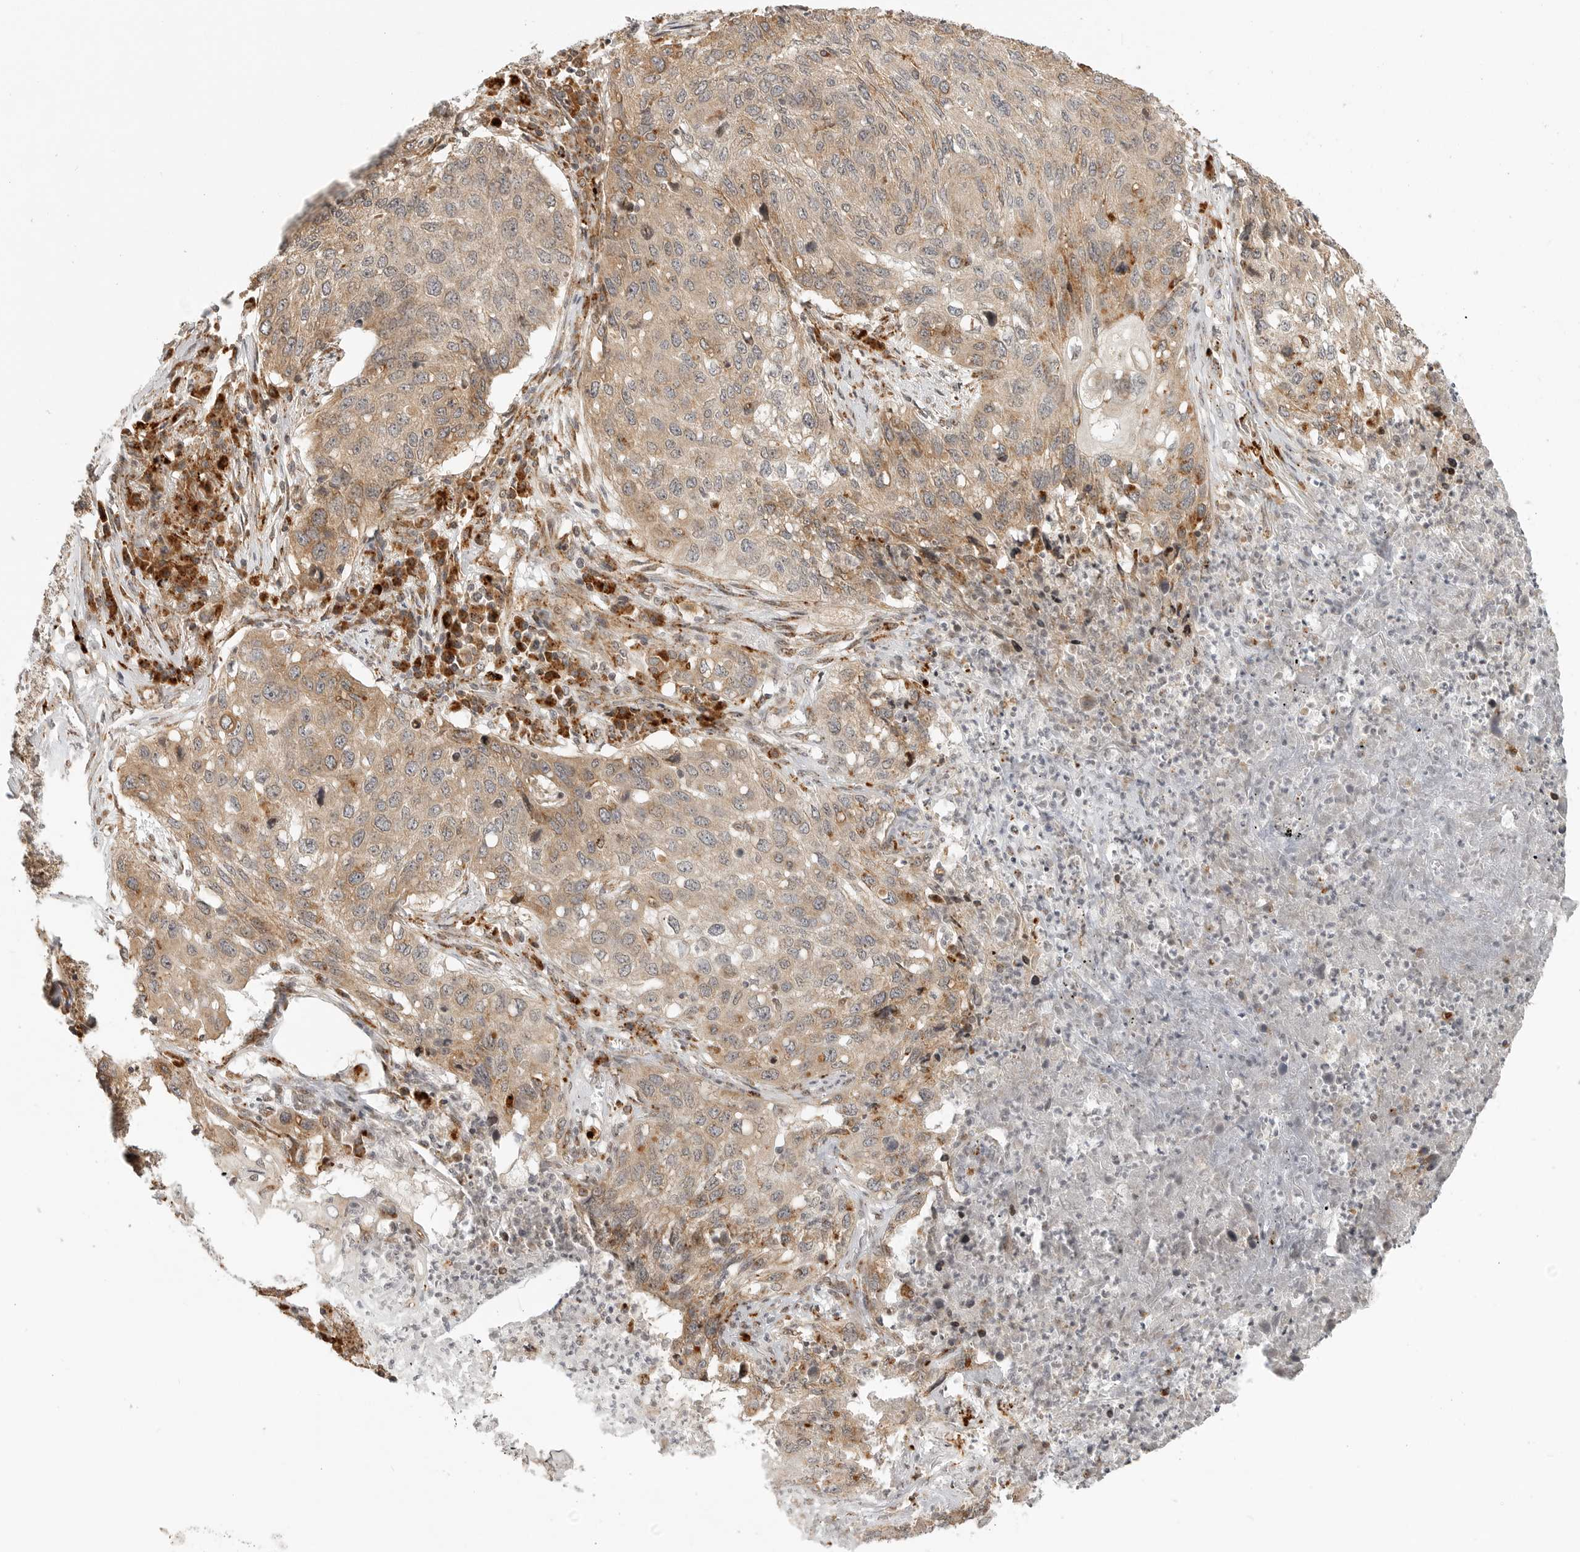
{"staining": {"intensity": "moderate", "quantity": ">75%", "location": "cytoplasmic/membranous"}, "tissue": "lung cancer", "cell_type": "Tumor cells", "image_type": "cancer", "snomed": [{"axis": "morphology", "description": "Squamous cell carcinoma, NOS"}, {"axis": "topography", "description": "Lung"}], "caption": "Squamous cell carcinoma (lung) was stained to show a protein in brown. There is medium levels of moderate cytoplasmic/membranous staining in about >75% of tumor cells.", "gene": "IDUA", "patient": {"sex": "female", "age": 63}}